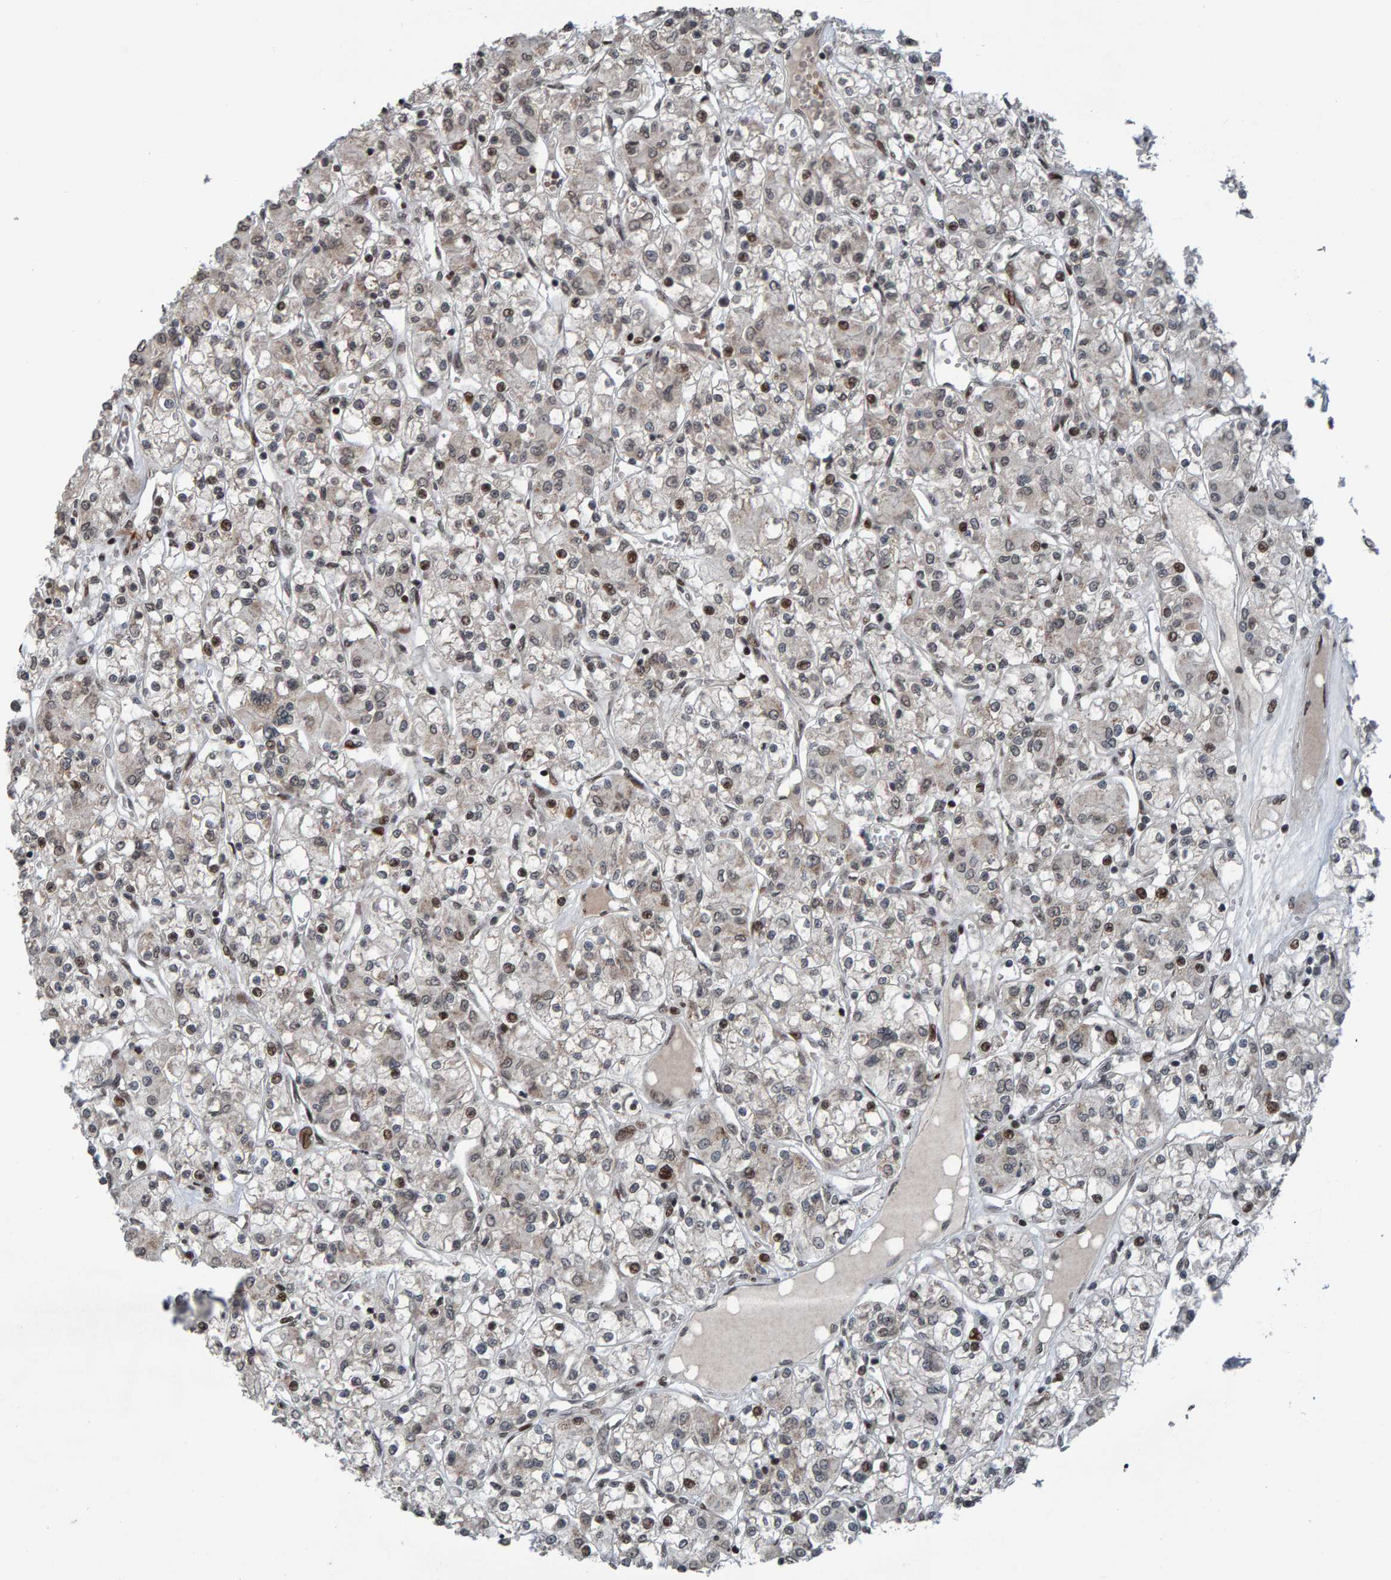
{"staining": {"intensity": "moderate", "quantity": "25%-75%", "location": "nuclear"}, "tissue": "renal cancer", "cell_type": "Tumor cells", "image_type": "cancer", "snomed": [{"axis": "morphology", "description": "Adenocarcinoma, NOS"}, {"axis": "topography", "description": "Kidney"}], "caption": "Immunohistochemistry (IHC) micrograph of human renal cancer (adenocarcinoma) stained for a protein (brown), which reveals medium levels of moderate nuclear positivity in approximately 25%-75% of tumor cells.", "gene": "ZNF366", "patient": {"sex": "female", "age": 59}}